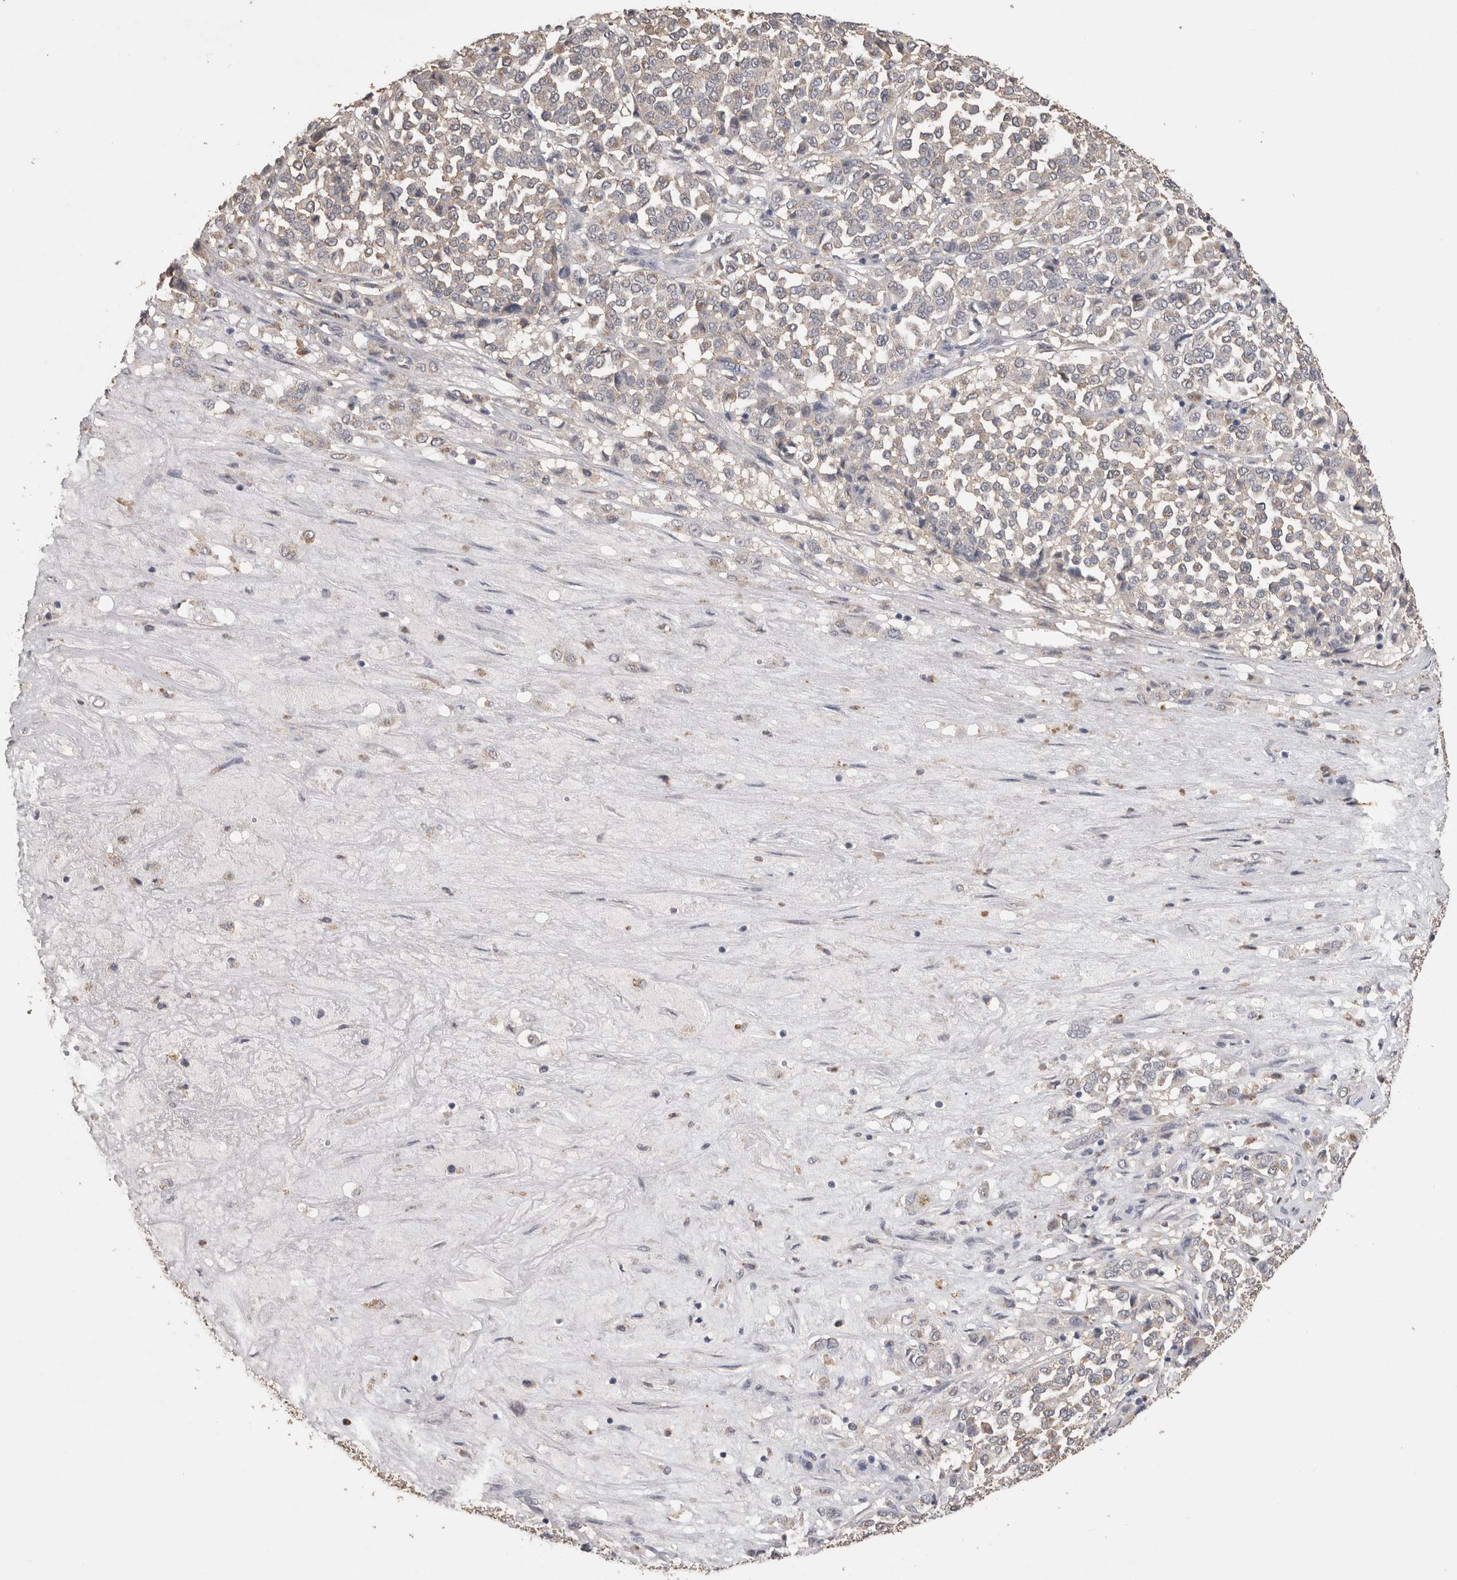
{"staining": {"intensity": "weak", "quantity": "<25%", "location": "cytoplasmic/membranous"}, "tissue": "melanoma", "cell_type": "Tumor cells", "image_type": "cancer", "snomed": [{"axis": "morphology", "description": "Malignant melanoma, Metastatic site"}, {"axis": "topography", "description": "Pancreas"}], "caption": "A high-resolution image shows immunohistochemistry staining of malignant melanoma (metastatic site), which displays no significant staining in tumor cells. Brightfield microscopy of immunohistochemistry (IHC) stained with DAB (3,3'-diaminobenzidine) (brown) and hematoxylin (blue), captured at high magnification.", "gene": "CNTFR", "patient": {"sex": "female", "age": 30}}